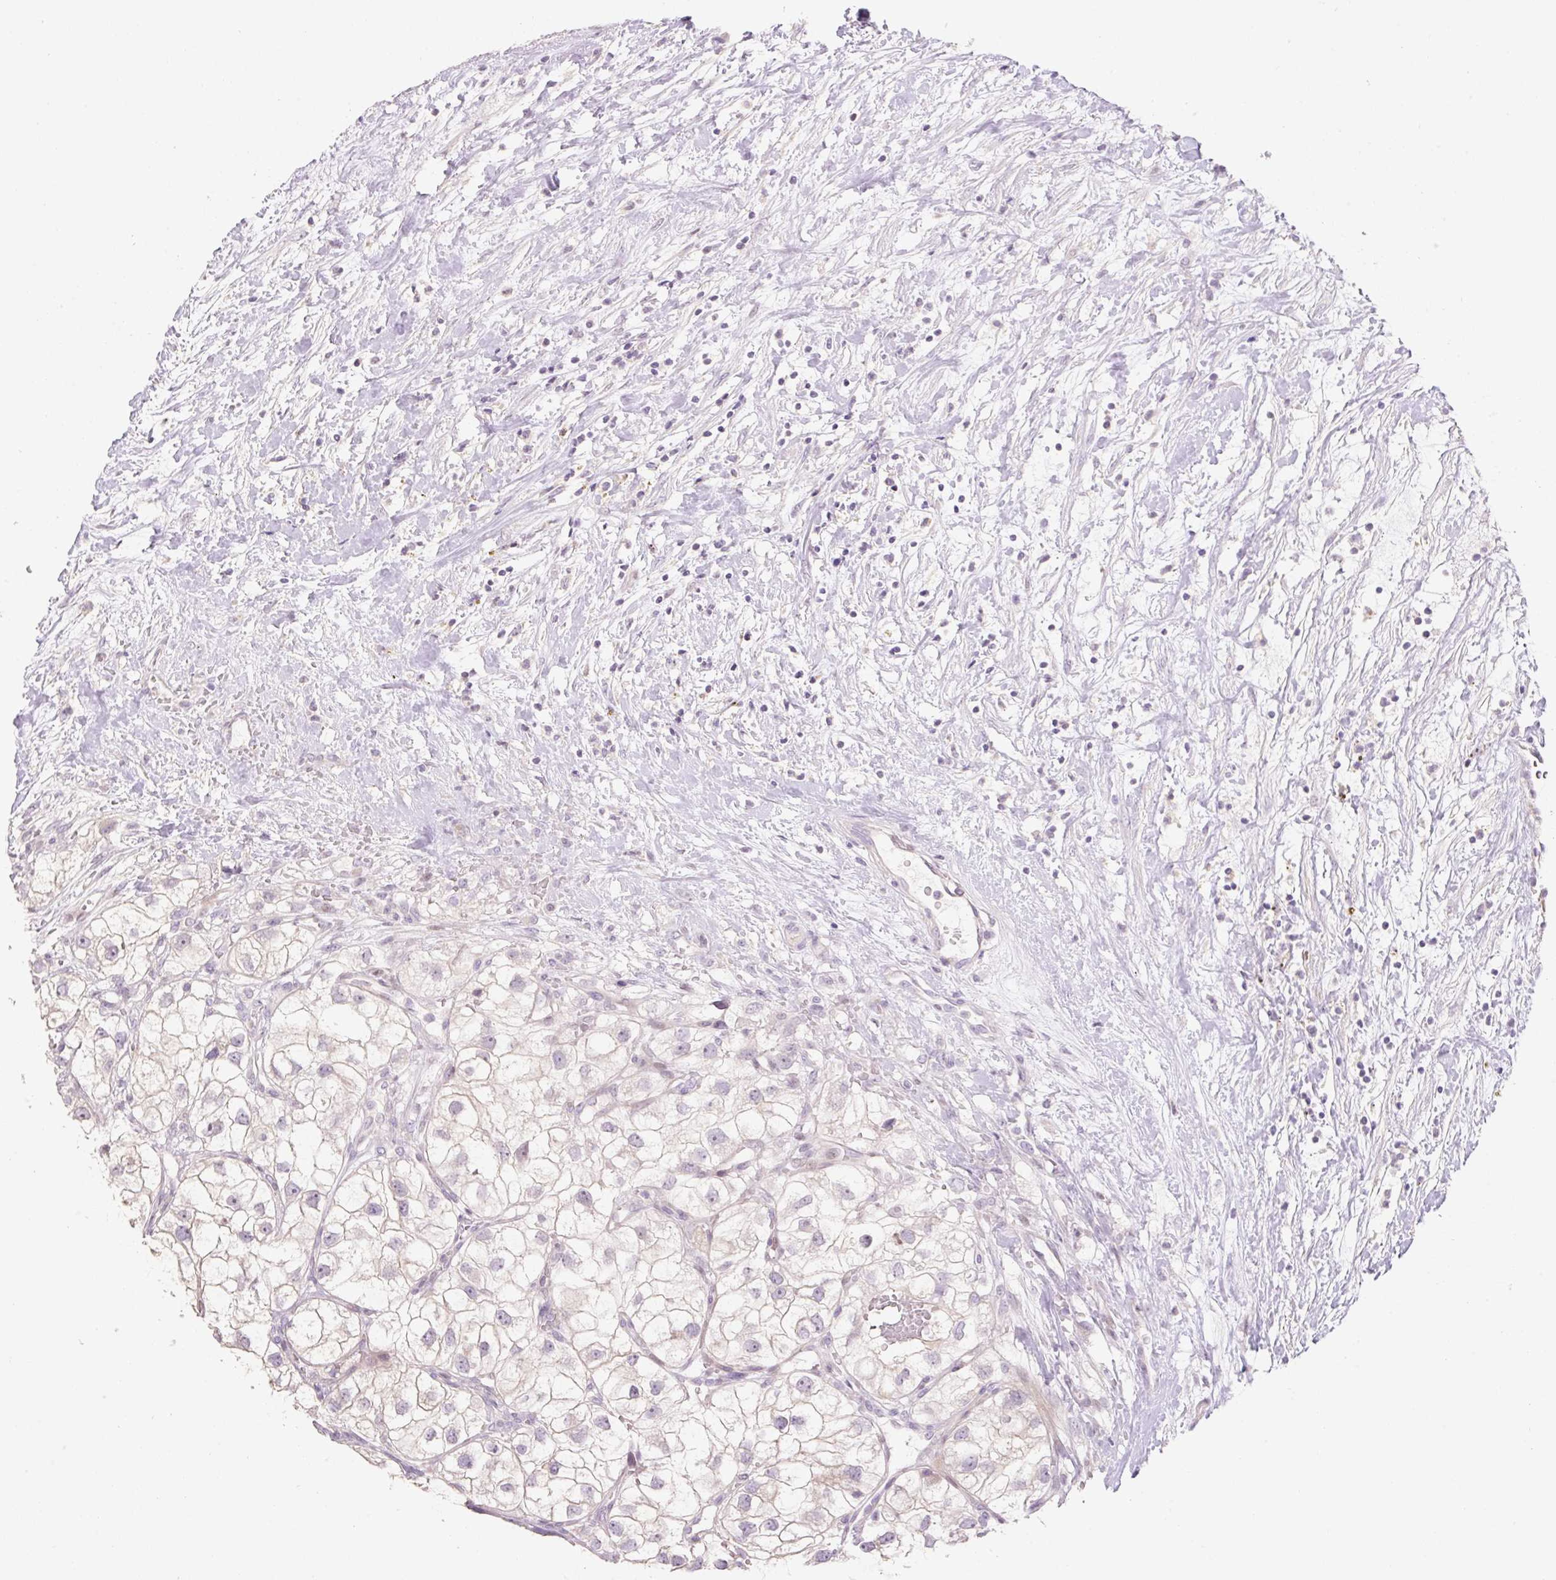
{"staining": {"intensity": "negative", "quantity": "none", "location": "none"}, "tissue": "renal cancer", "cell_type": "Tumor cells", "image_type": "cancer", "snomed": [{"axis": "morphology", "description": "Adenocarcinoma, NOS"}, {"axis": "topography", "description": "Kidney"}], "caption": "Tumor cells are negative for brown protein staining in renal cancer (adenocarcinoma).", "gene": "ZNF552", "patient": {"sex": "male", "age": 59}}